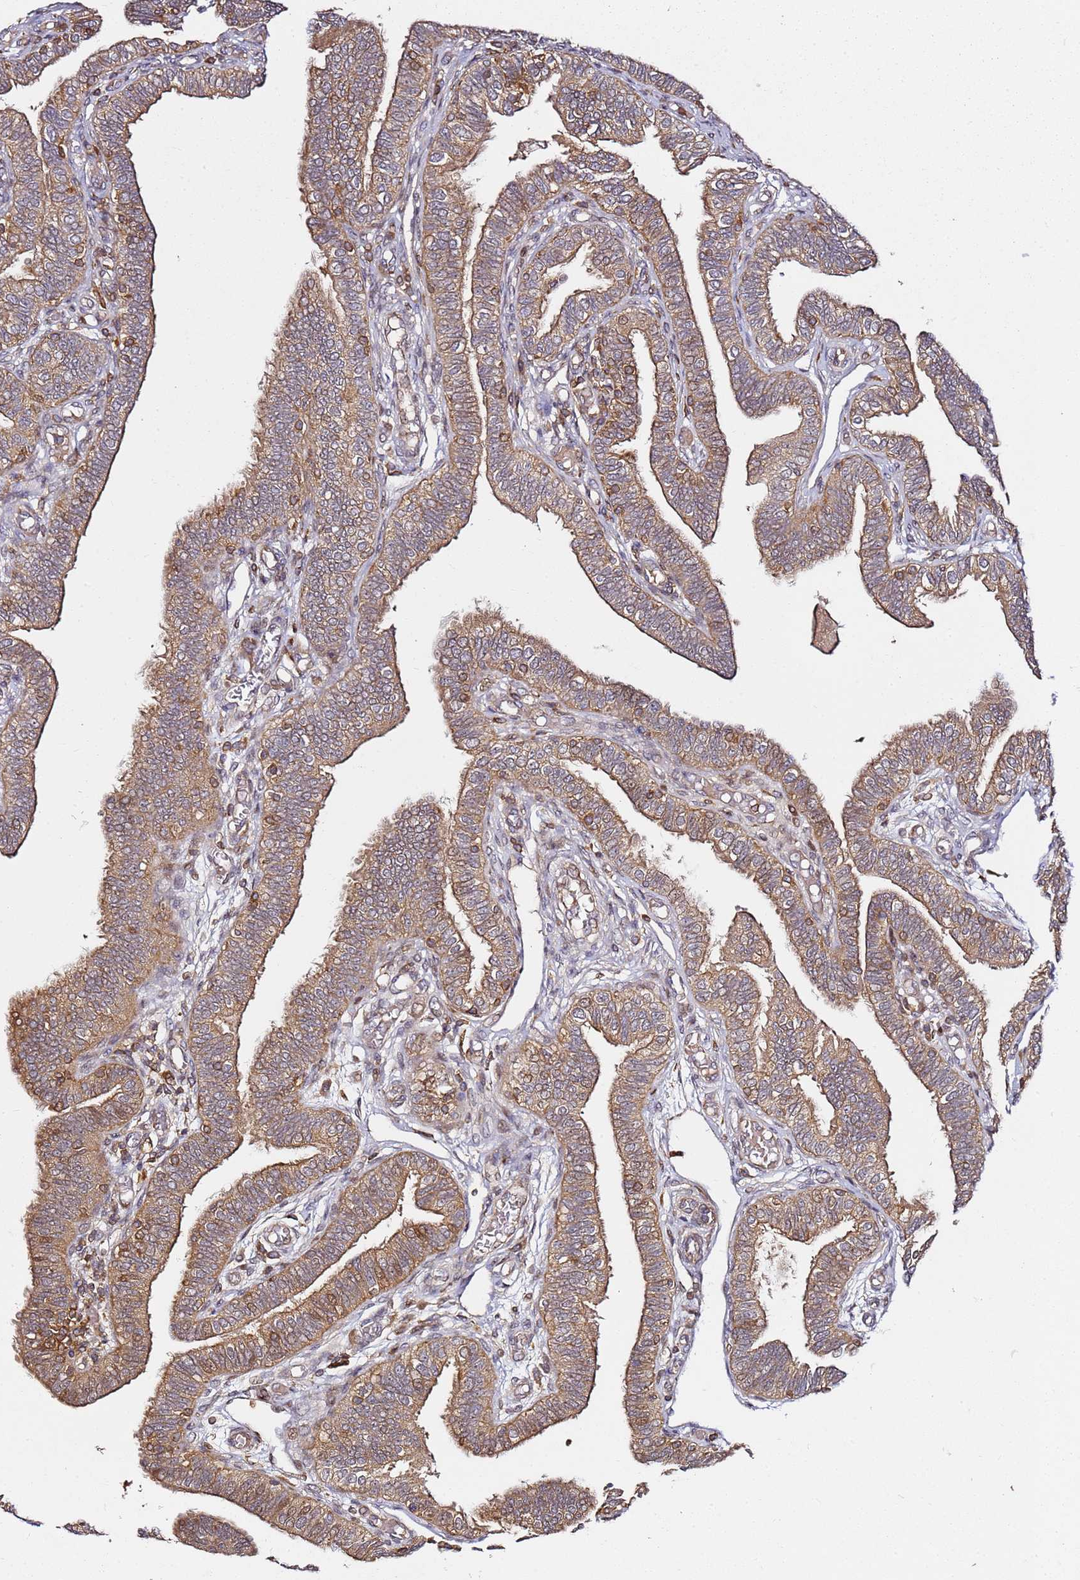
{"staining": {"intensity": "moderate", "quantity": ">75%", "location": "cytoplasmic/membranous"}, "tissue": "fallopian tube", "cell_type": "Glandular cells", "image_type": "normal", "snomed": [{"axis": "morphology", "description": "Normal tissue, NOS"}, {"axis": "topography", "description": "Fallopian tube"}], "caption": "Immunohistochemistry (IHC) photomicrograph of benign fallopian tube: human fallopian tube stained using immunohistochemistry (IHC) demonstrates medium levels of moderate protein expression localized specifically in the cytoplasmic/membranous of glandular cells, appearing as a cytoplasmic/membranous brown color.", "gene": "PRMT7", "patient": {"sex": "female", "age": 39}}